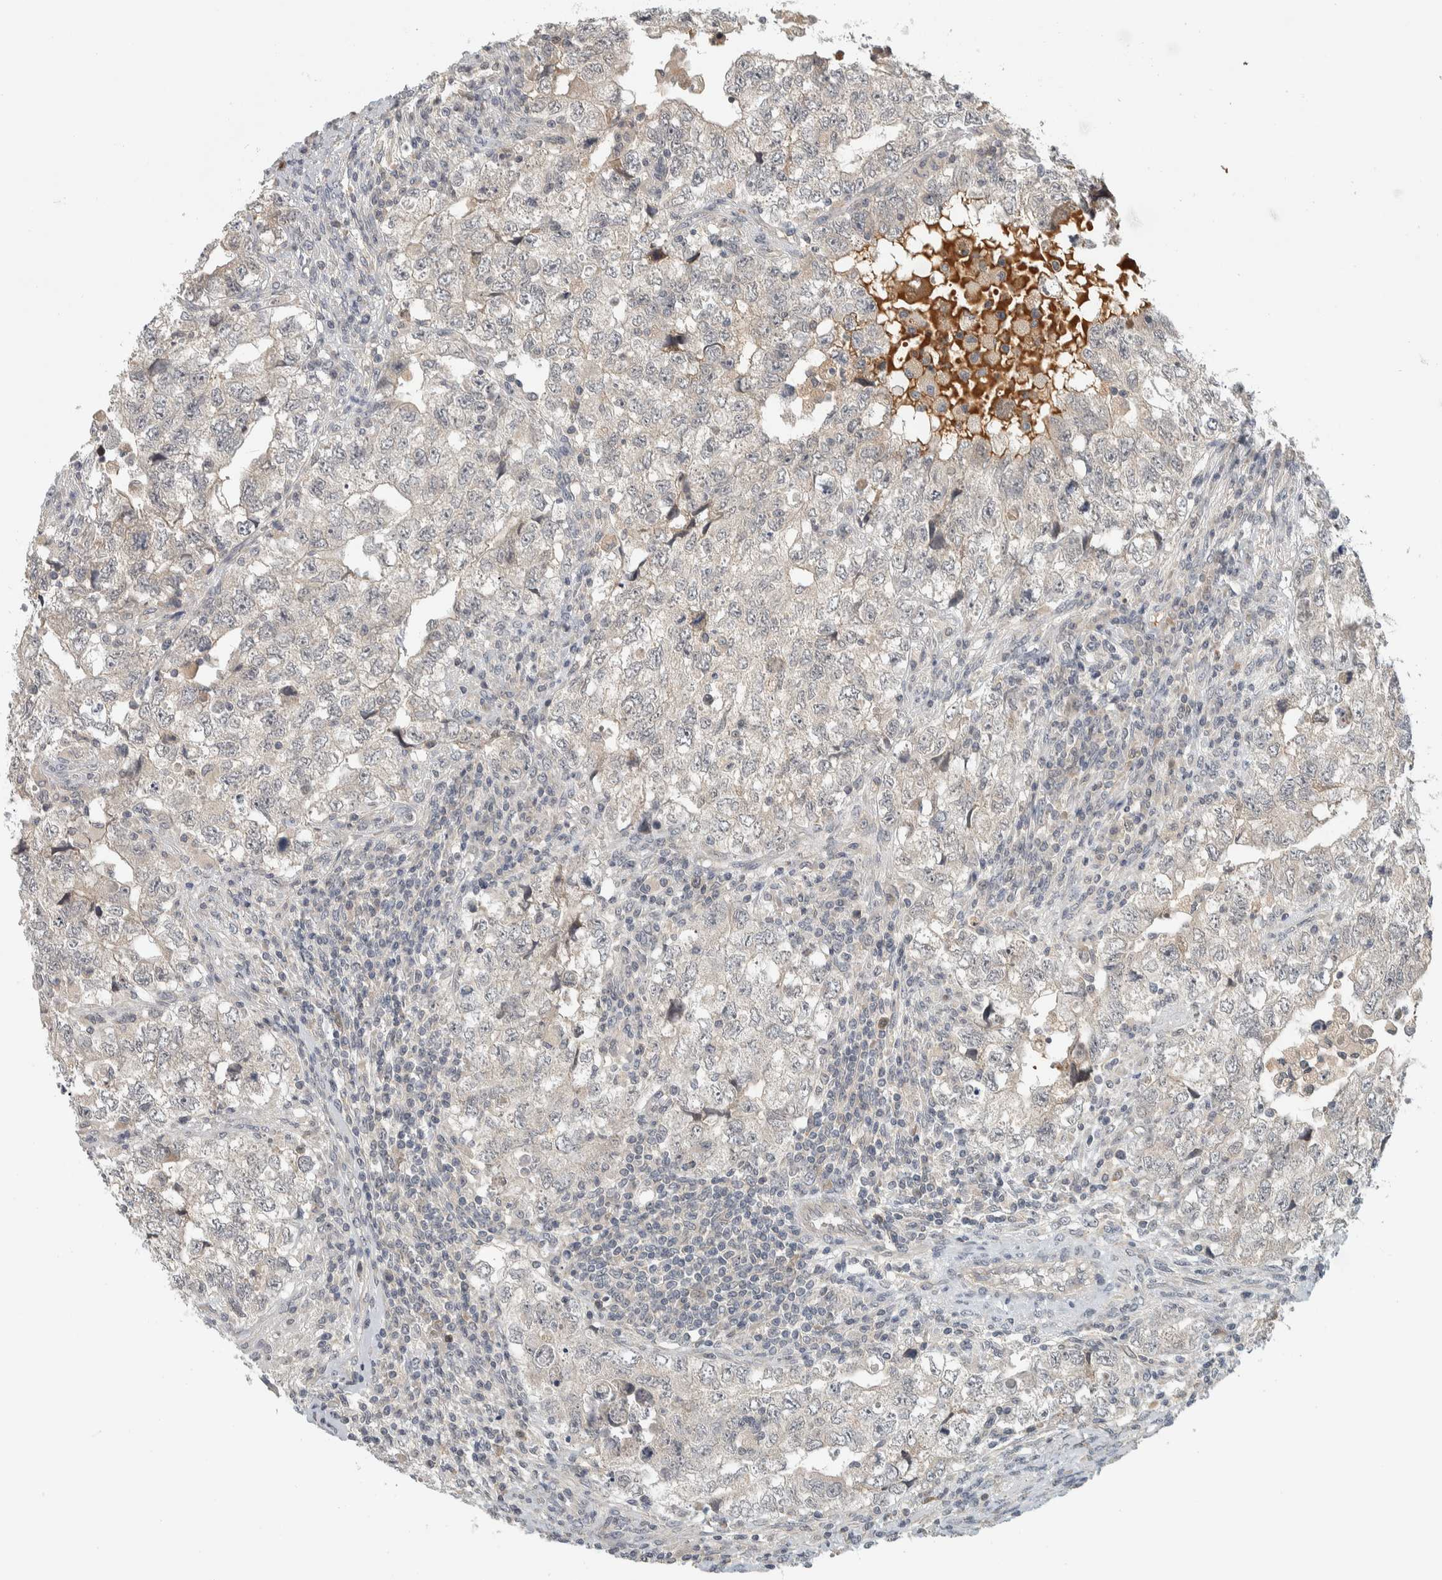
{"staining": {"intensity": "negative", "quantity": "none", "location": "none"}, "tissue": "testis cancer", "cell_type": "Tumor cells", "image_type": "cancer", "snomed": [{"axis": "morphology", "description": "Carcinoma, Embryonal, NOS"}, {"axis": "topography", "description": "Testis"}], "caption": "Human testis cancer (embryonal carcinoma) stained for a protein using IHC shows no staining in tumor cells.", "gene": "AFP", "patient": {"sex": "male", "age": 36}}